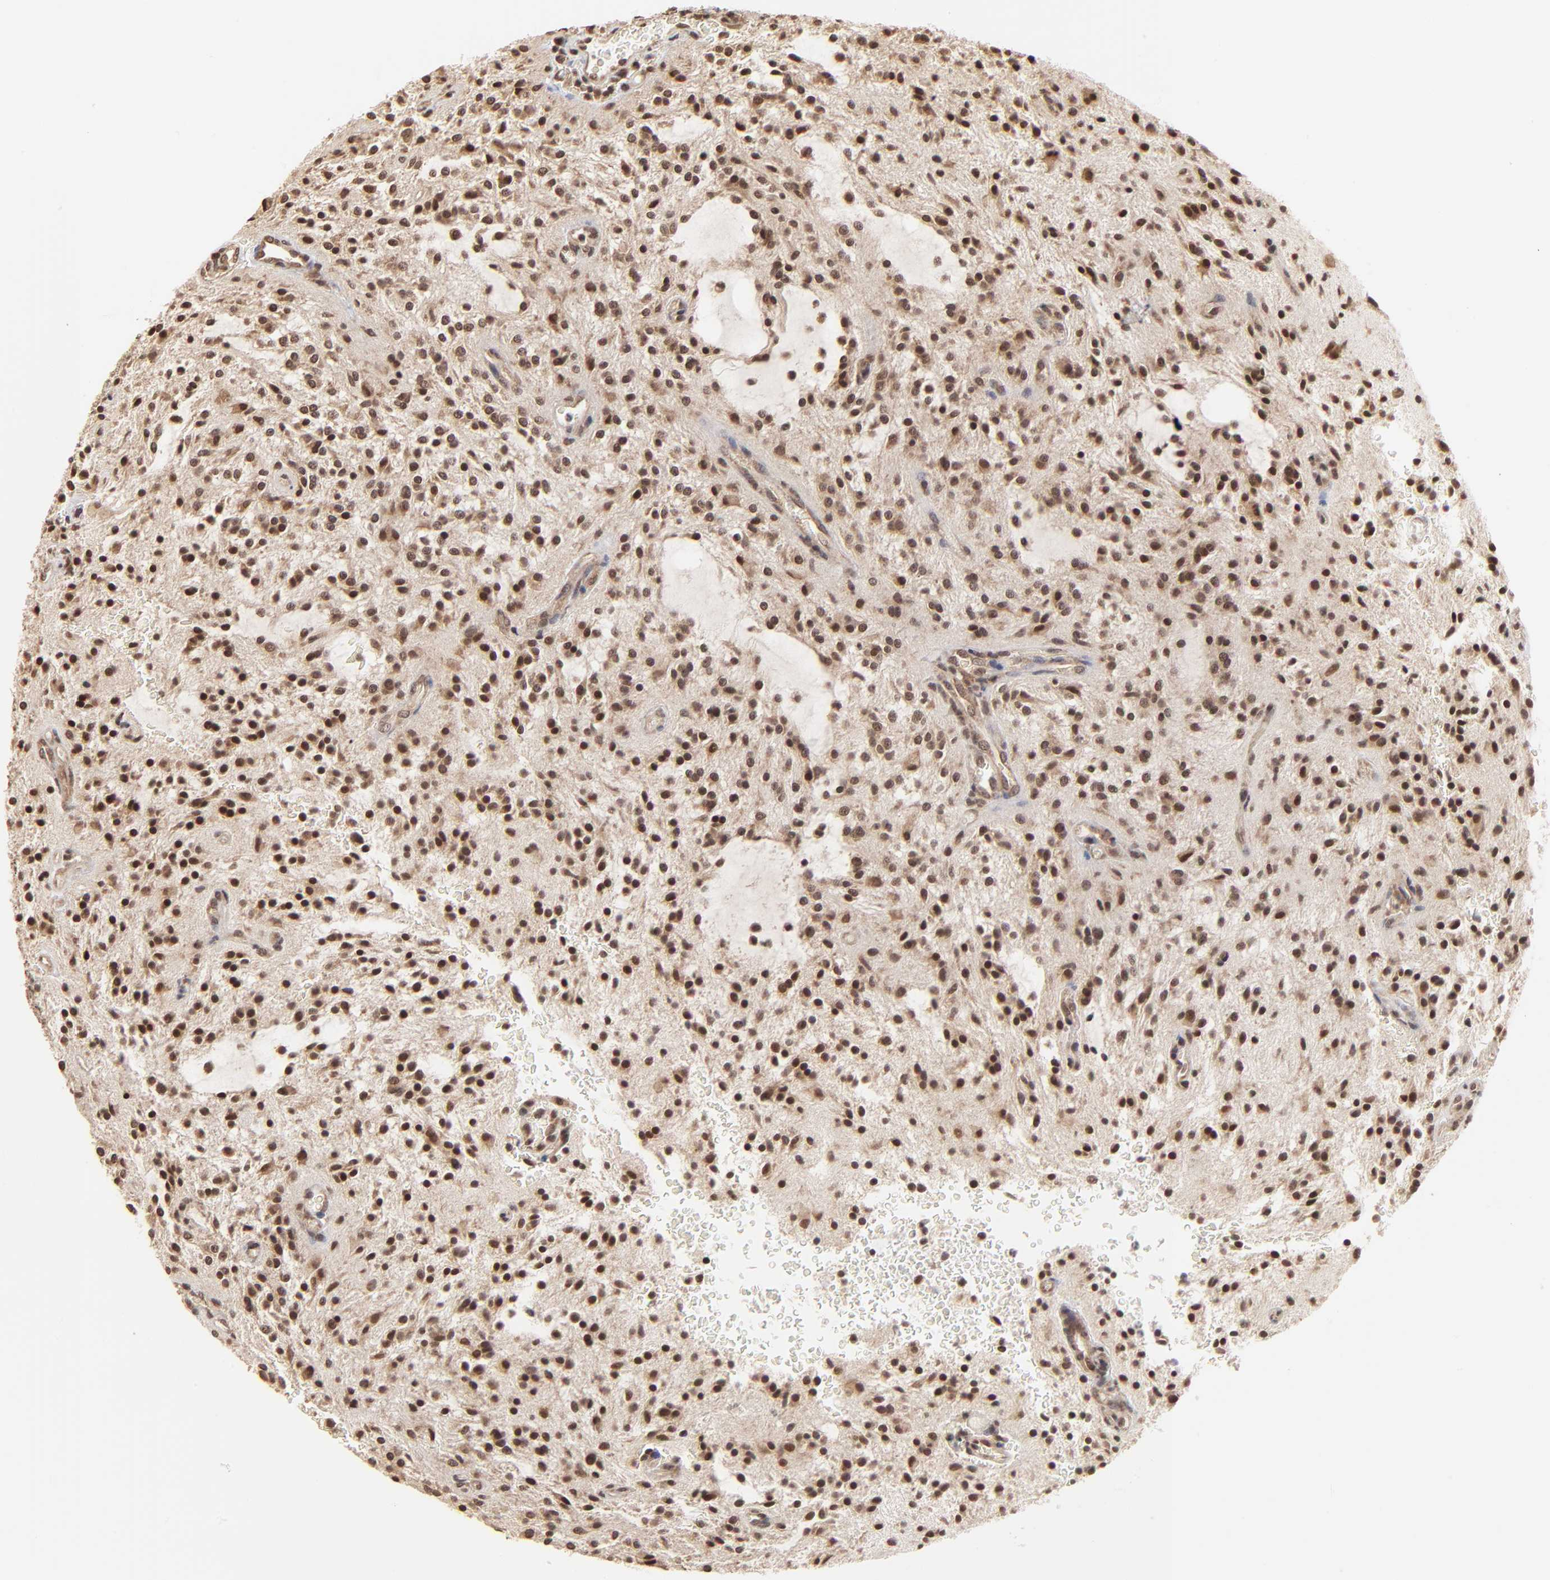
{"staining": {"intensity": "moderate", "quantity": ">75%", "location": "nuclear"}, "tissue": "glioma", "cell_type": "Tumor cells", "image_type": "cancer", "snomed": [{"axis": "morphology", "description": "Glioma, malignant, NOS"}, {"axis": "topography", "description": "Cerebellum"}], "caption": "The immunohistochemical stain highlights moderate nuclear expression in tumor cells of glioma tissue. Using DAB (brown) and hematoxylin (blue) stains, captured at high magnification using brightfield microscopy.", "gene": "BRPF1", "patient": {"sex": "female", "age": 10}}